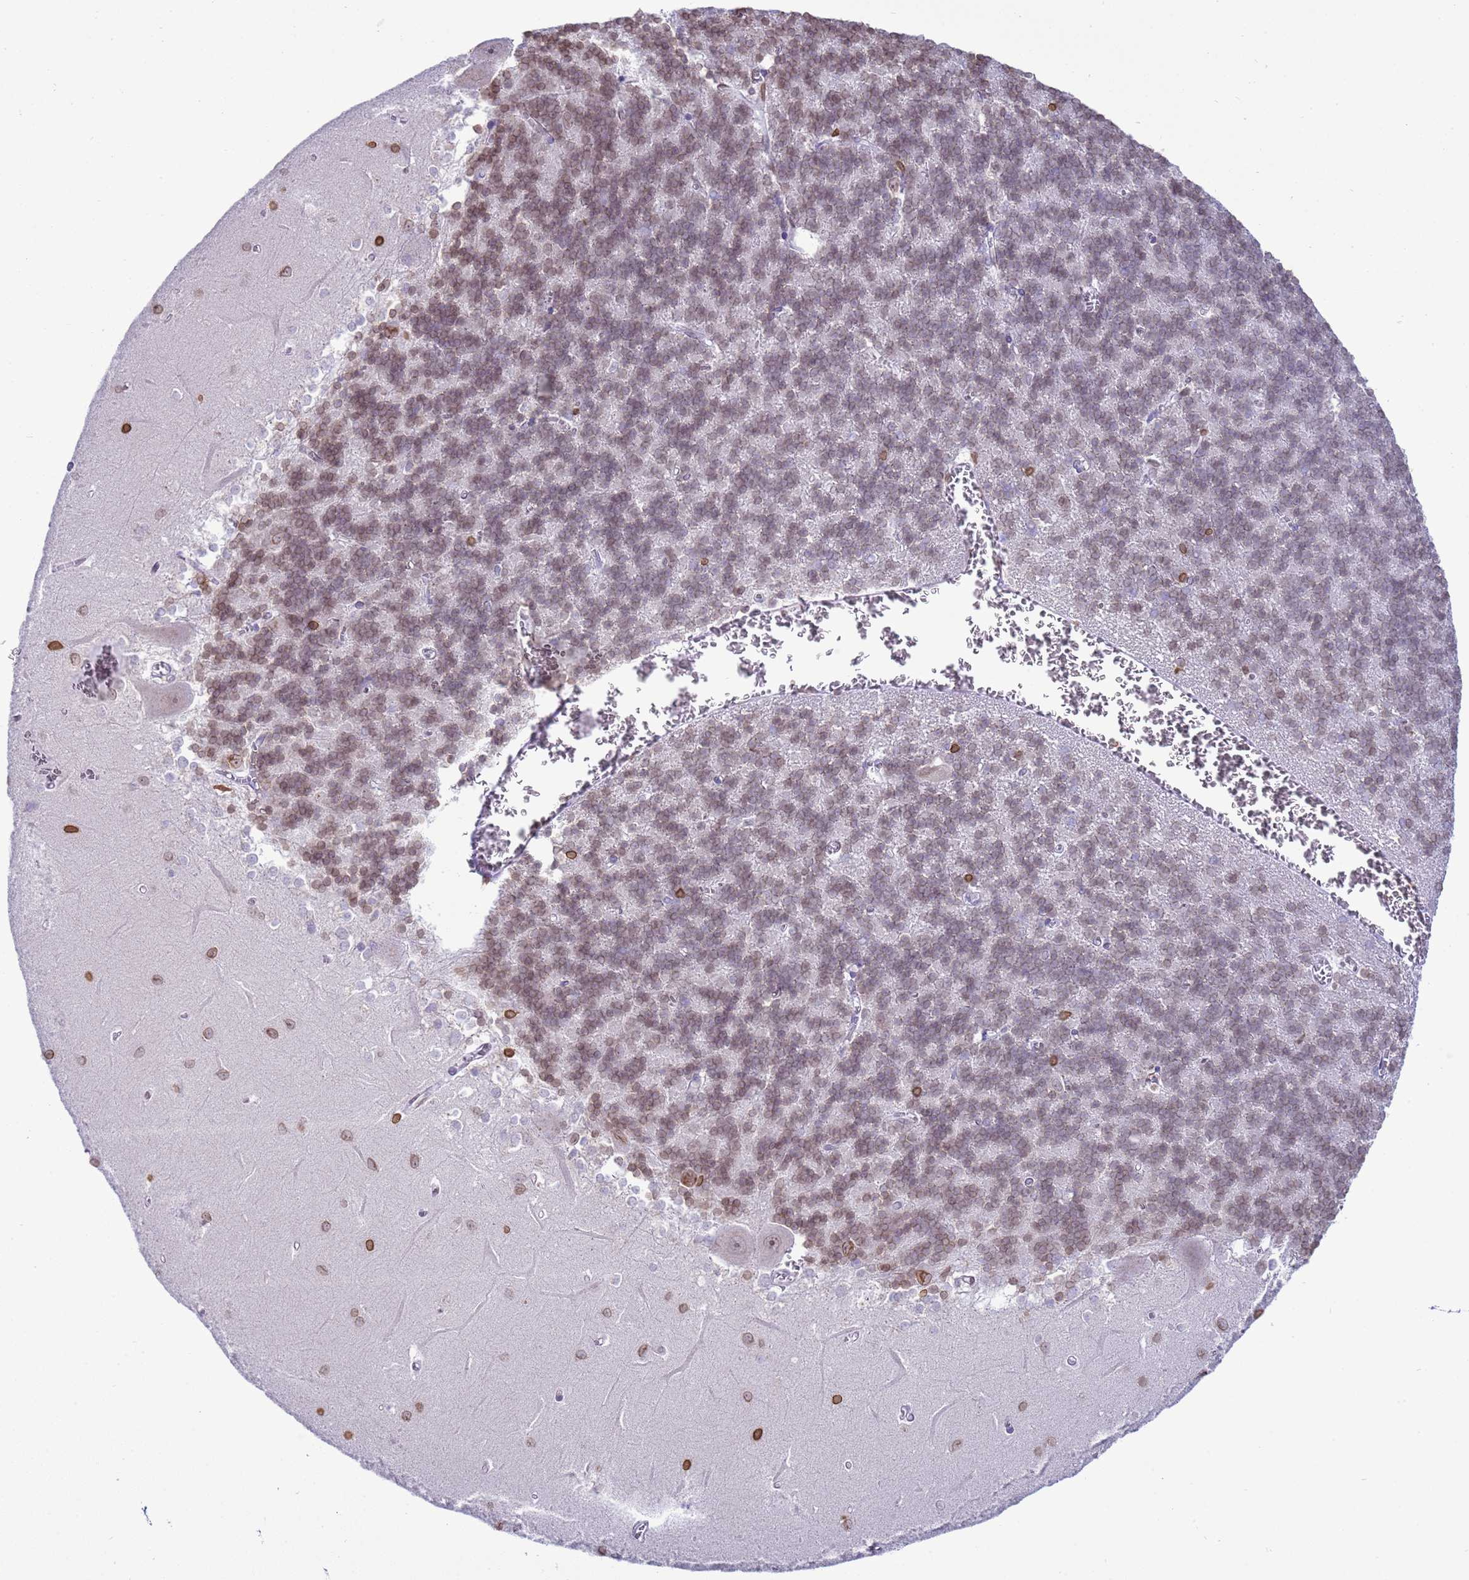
{"staining": {"intensity": "weak", "quantity": "25%-75%", "location": "nuclear"}, "tissue": "cerebellum", "cell_type": "Cells in granular layer", "image_type": "normal", "snomed": [{"axis": "morphology", "description": "Normal tissue, NOS"}, {"axis": "topography", "description": "Cerebellum"}], "caption": "Protein staining displays weak nuclear expression in approximately 25%-75% of cells in granular layer in benign cerebellum.", "gene": "DHX37", "patient": {"sex": "male", "age": 37}}